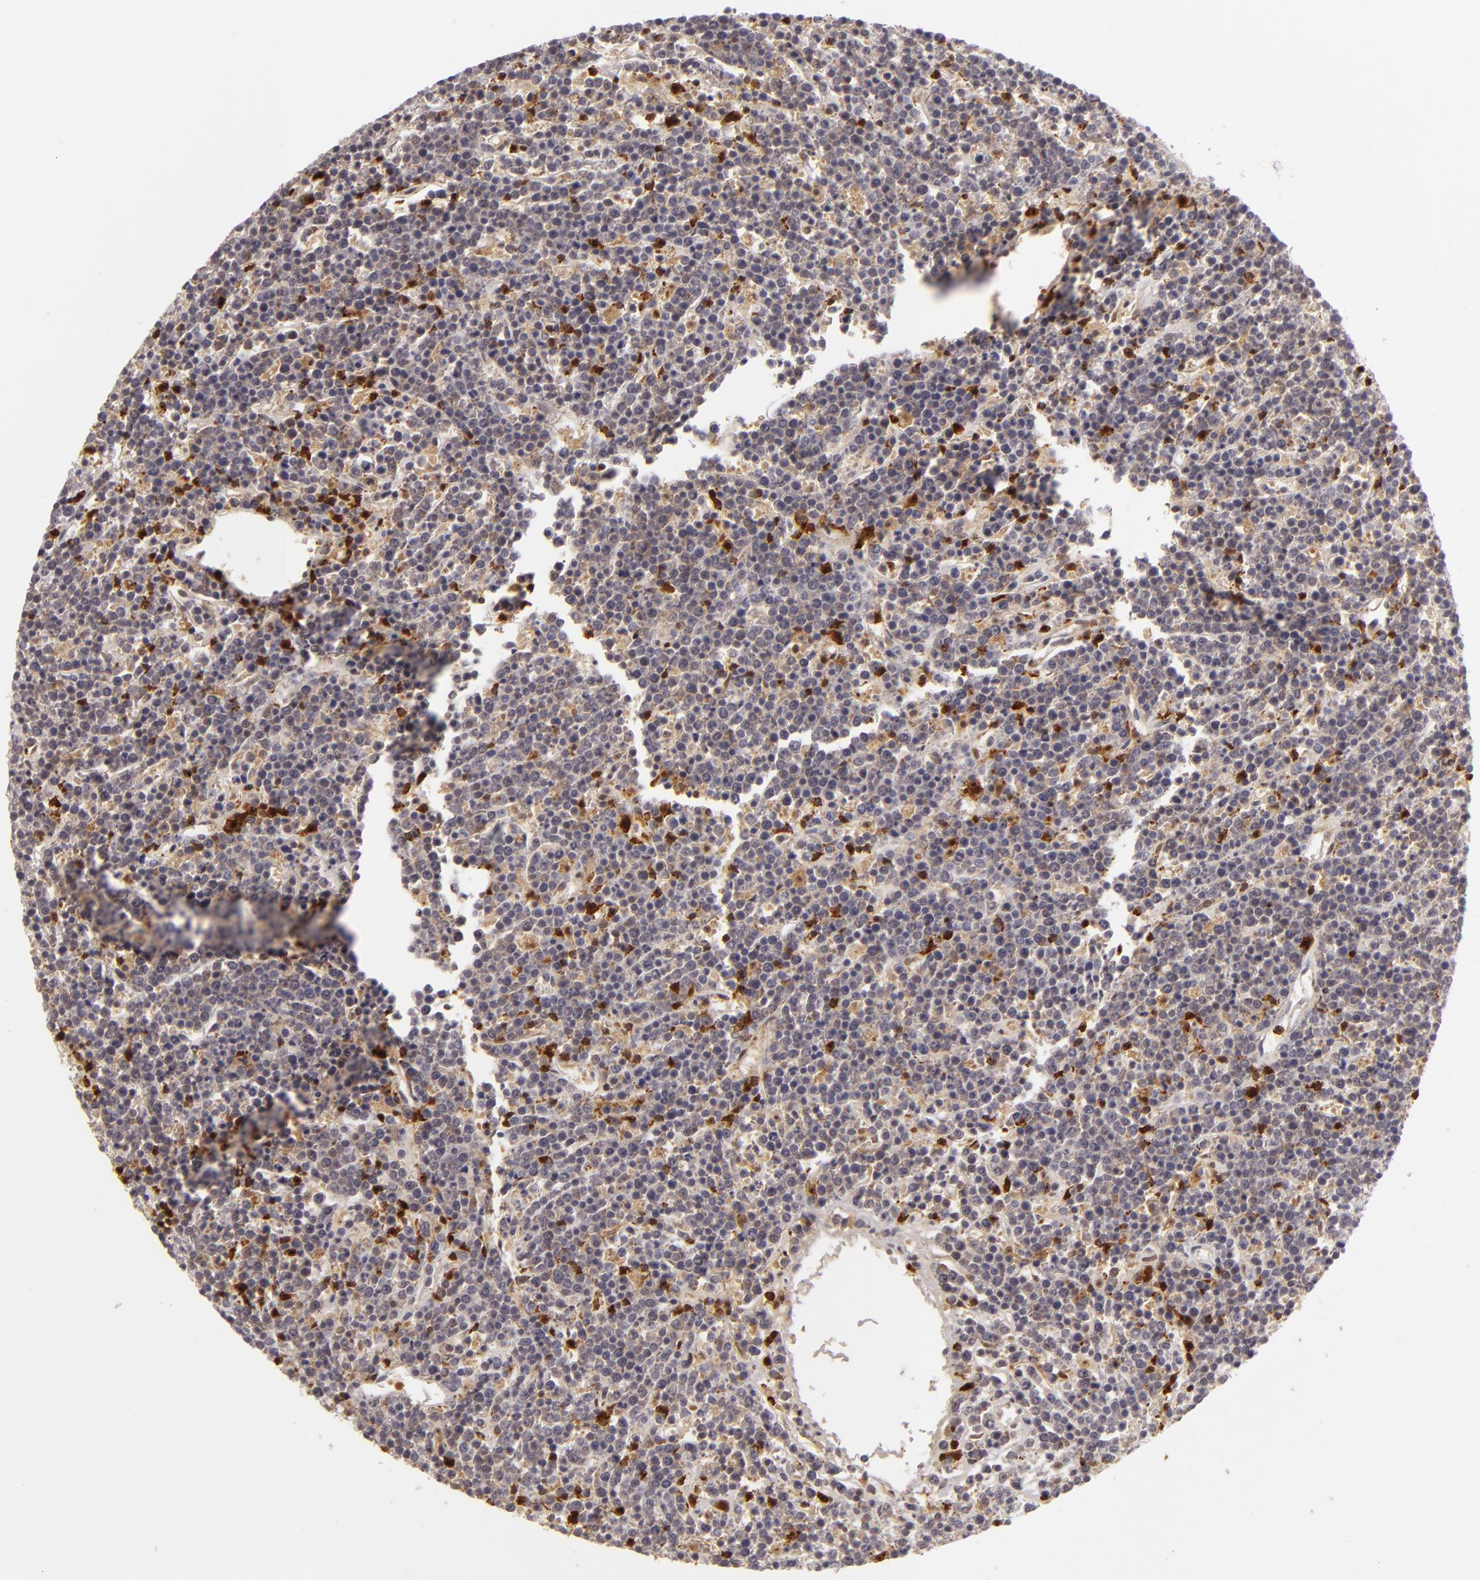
{"staining": {"intensity": "moderate", "quantity": "<25%", "location": "cytoplasmic/membranous"}, "tissue": "lymphoma", "cell_type": "Tumor cells", "image_type": "cancer", "snomed": [{"axis": "morphology", "description": "Malignant lymphoma, non-Hodgkin's type, High grade"}, {"axis": "topography", "description": "Ovary"}], "caption": "This photomicrograph demonstrates high-grade malignant lymphoma, non-Hodgkin's type stained with IHC to label a protein in brown. The cytoplasmic/membranous of tumor cells show moderate positivity for the protein. Nuclei are counter-stained blue.", "gene": "APOBEC3G", "patient": {"sex": "female", "age": 56}}